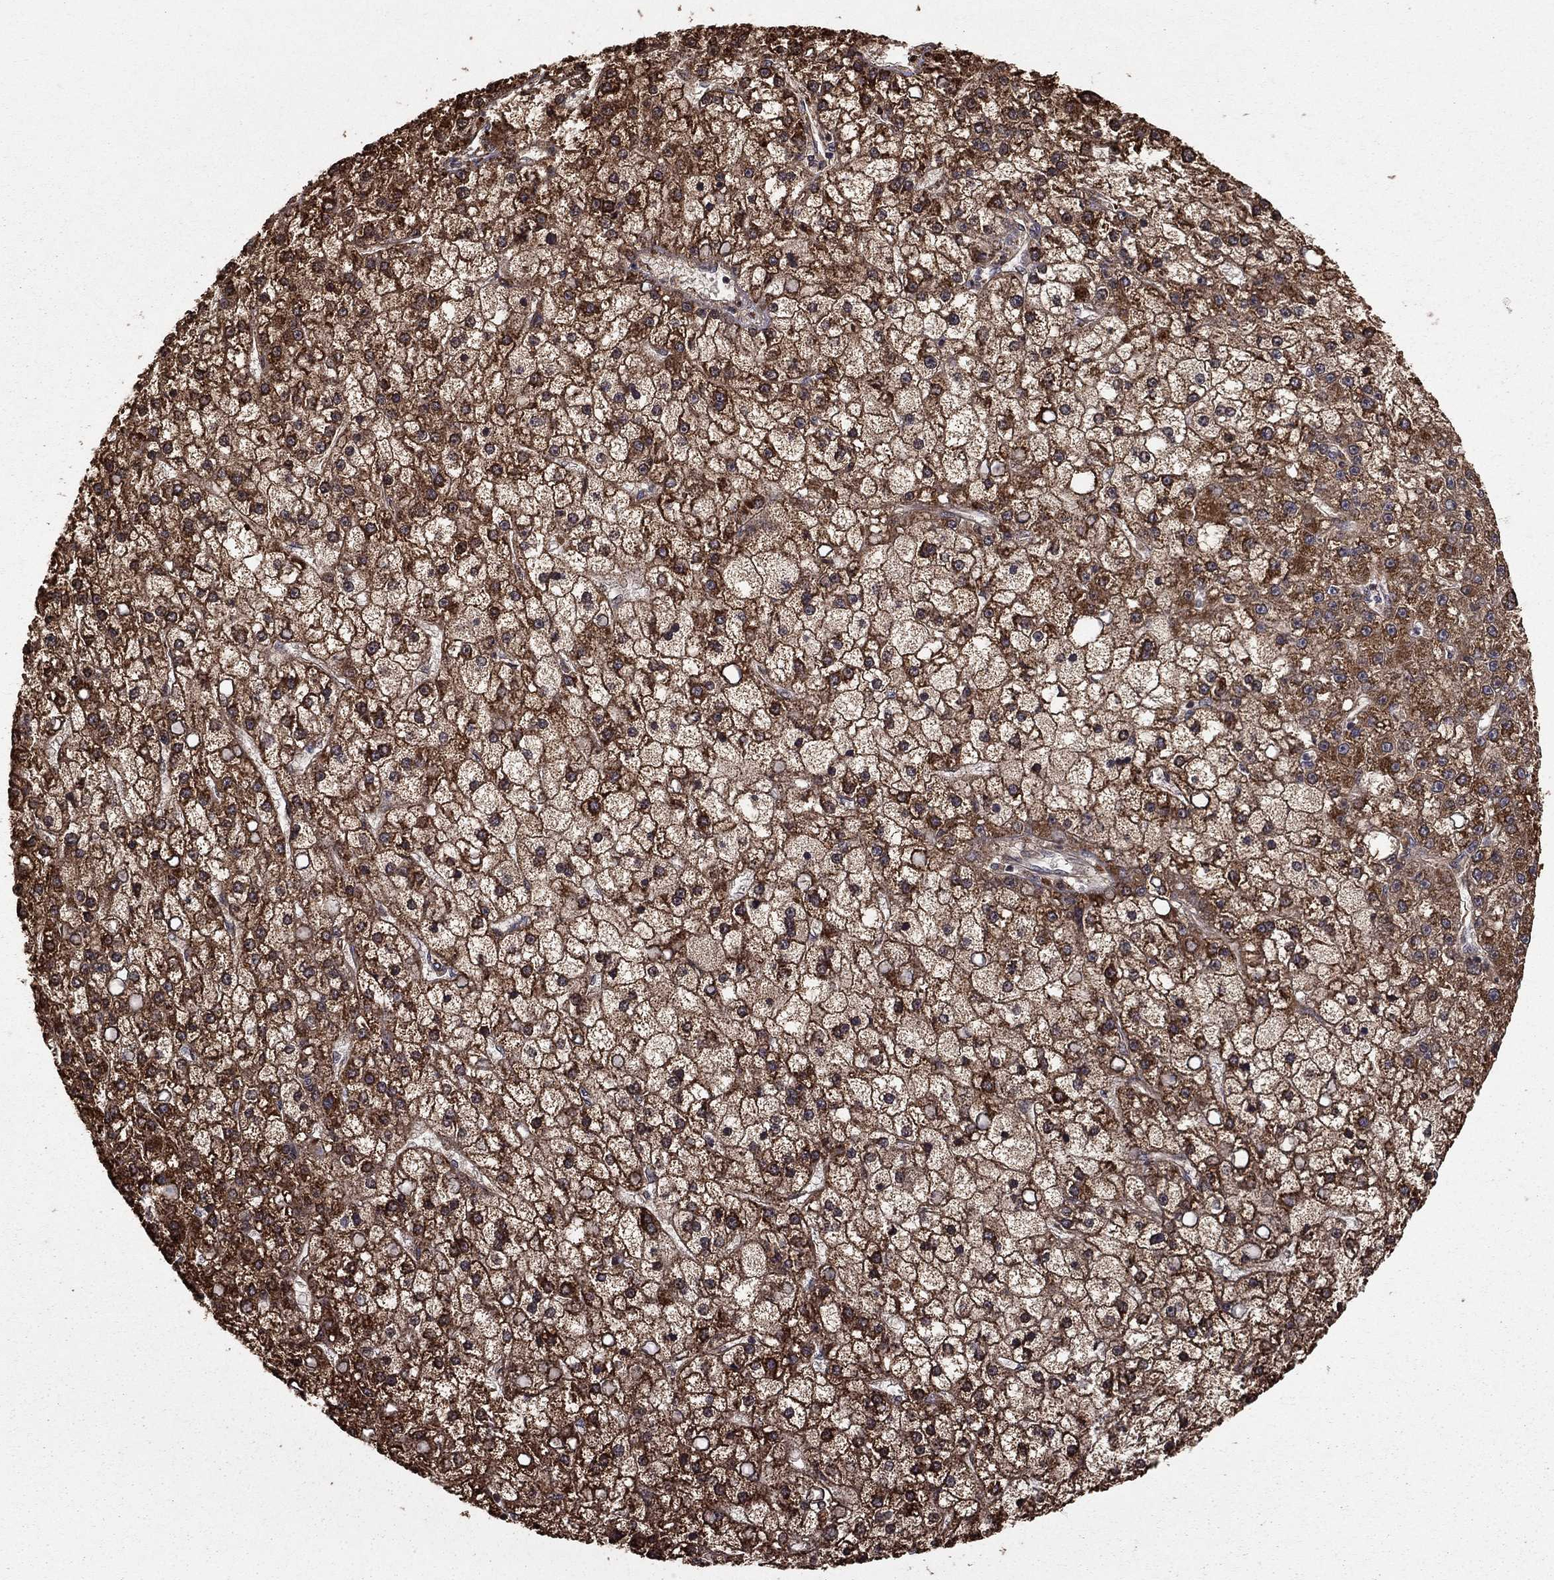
{"staining": {"intensity": "strong", "quantity": ">75%", "location": "cytoplasmic/membranous"}, "tissue": "liver cancer", "cell_type": "Tumor cells", "image_type": "cancer", "snomed": [{"axis": "morphology", "description": "Carcinoma, Hepatocellular, NOS"}, {"axis": "topography", "description": "Liver"}], "caption": "Protein staining displays strong cytoplasmic/membranous positivity in about >75% of tumor cells in hepatocellular carcinoma (liver).", "gene": "ACOT13", "patient": {"sex": "male", "age": 67}}